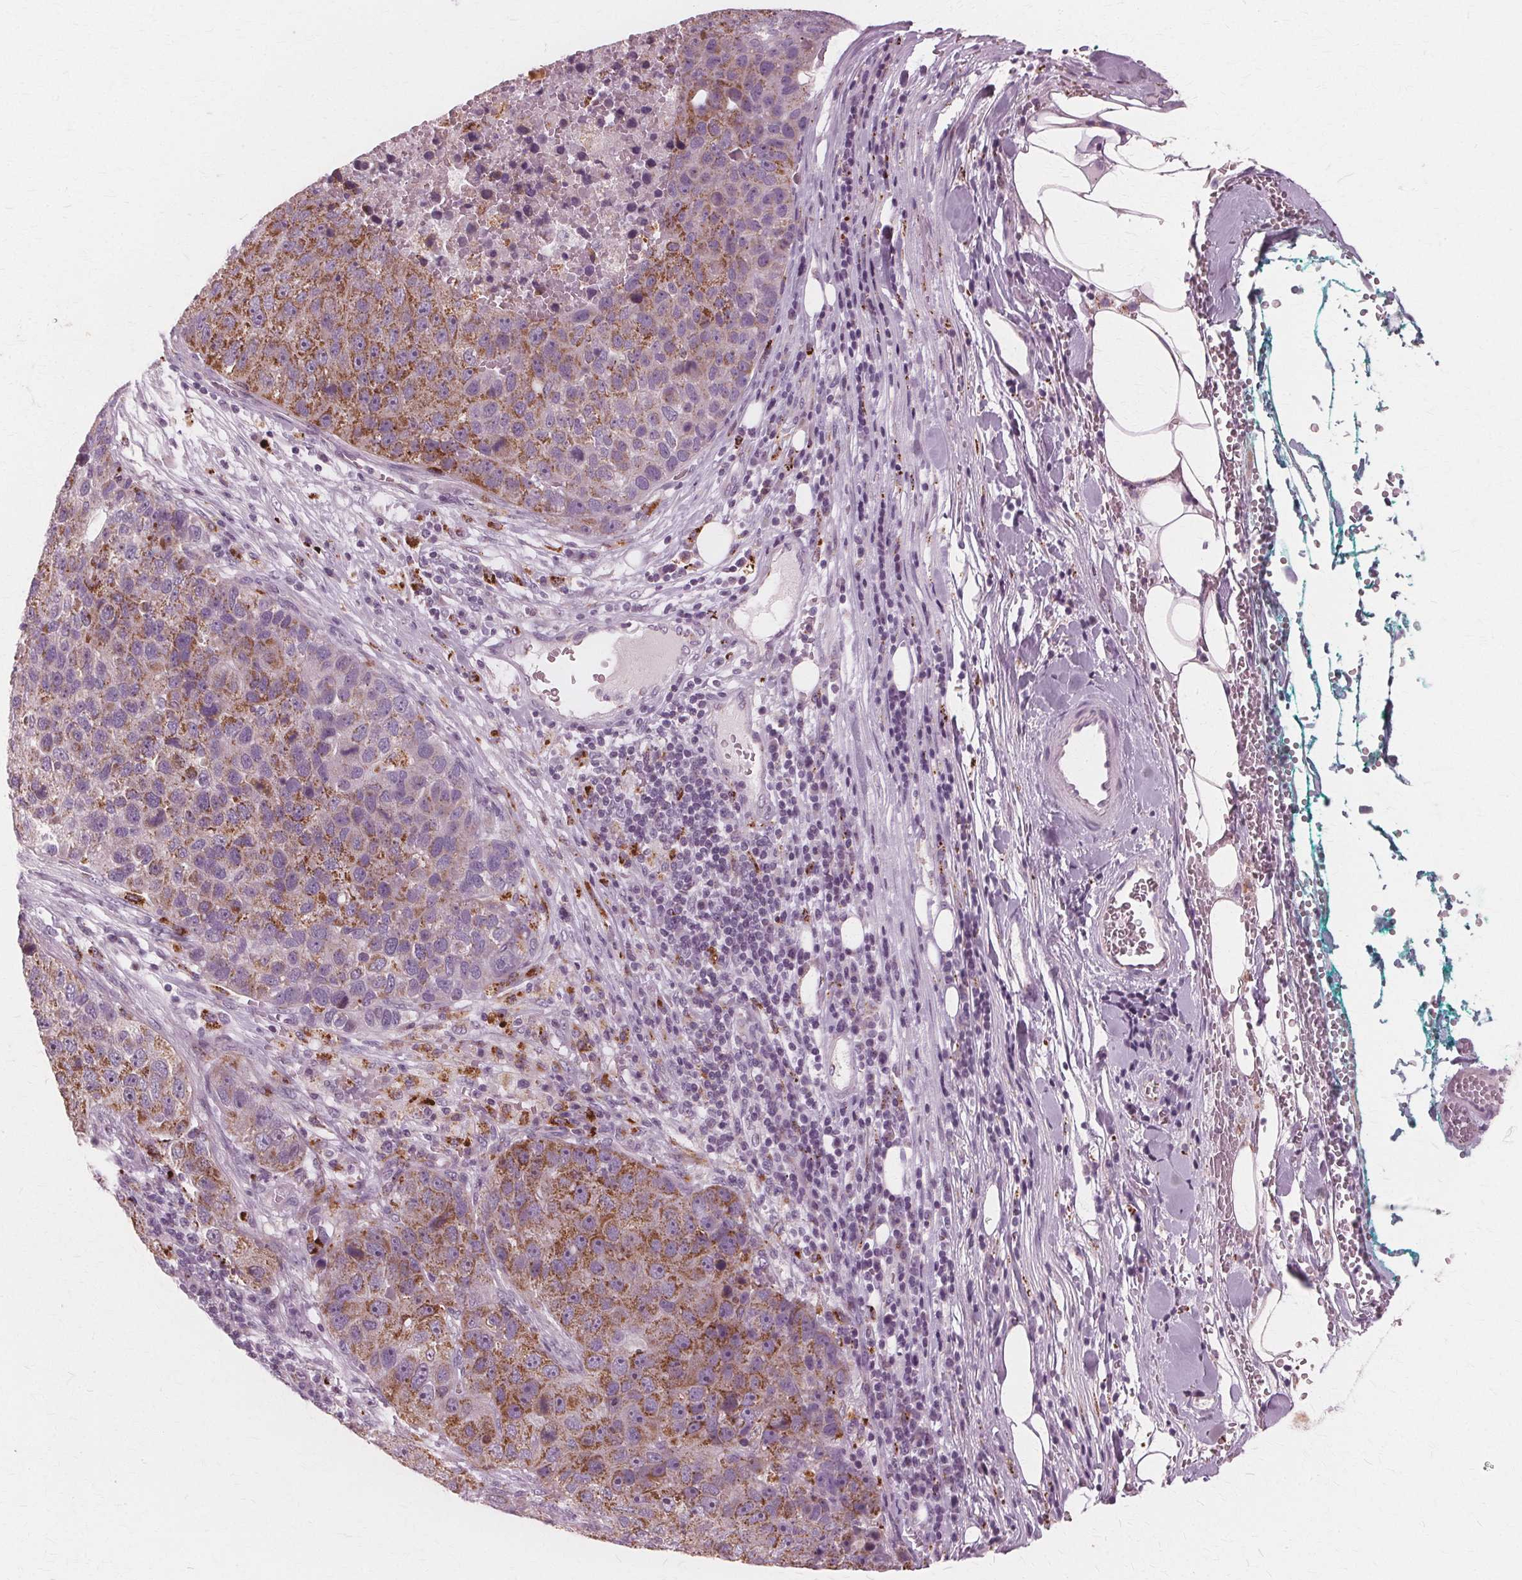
{"staining": {"intensity": "moderate", "quantity": "25%-75%", "location": "cytoplasmic/membranous"}, "tissue": "pancreatic cancer", "cell_type": "Tumor cells", "image_type": "cancer", "snomed": [{"axis": "morphology", "description": "Adenocarcinoma, NOS"}, {"axis": "topography", "description": "Pancreas"}], "caption": "Human pancreatic adenocarcinoma stained with a protein marker displays moderate staining in tumor cells.", "gene": "DNASE2", "patient": {"sex": "female", "age": 61}}